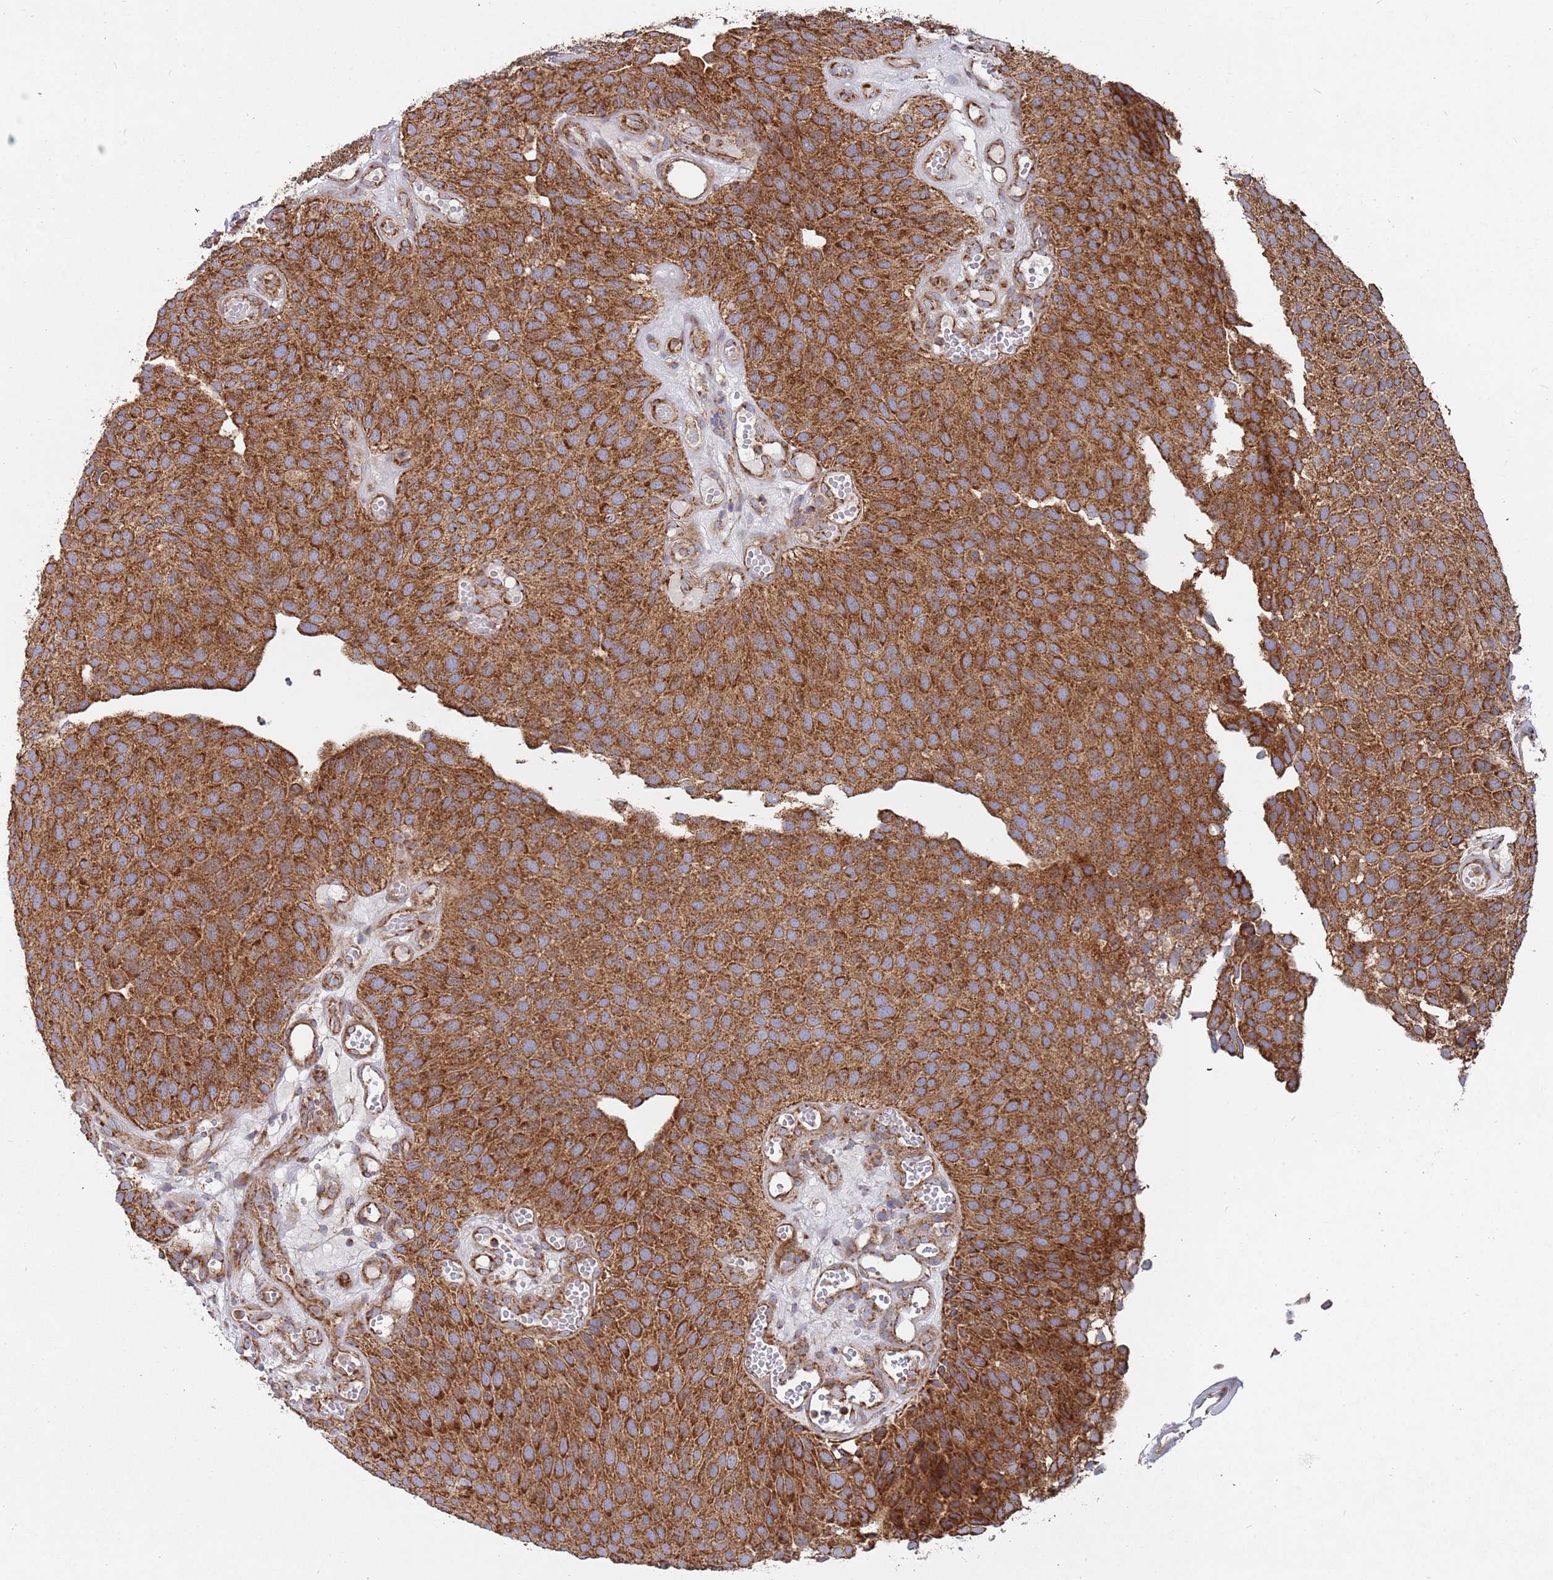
{"staining": {"intensity": "strong", "quantity": ">75%", "location": "cytoplasmic/membranous"}, "tissue": "urothelial cancer", "cell_type": "Tumor cells", "image_type": "cancer", "snomed": [{"axis": "morphology", "description": "Urothelial carcinoma, Low grade"}, {"axis": "topography", "description": "Urinary bladder"}], "caption": "Immunohistochemical staining of human urothelial cancer reveals strong cytoplasmic/membranous protein staining in about >75% of tumor cells.", "gene": "WDFY3", "patient": {"sex": "male", "age": 89}}